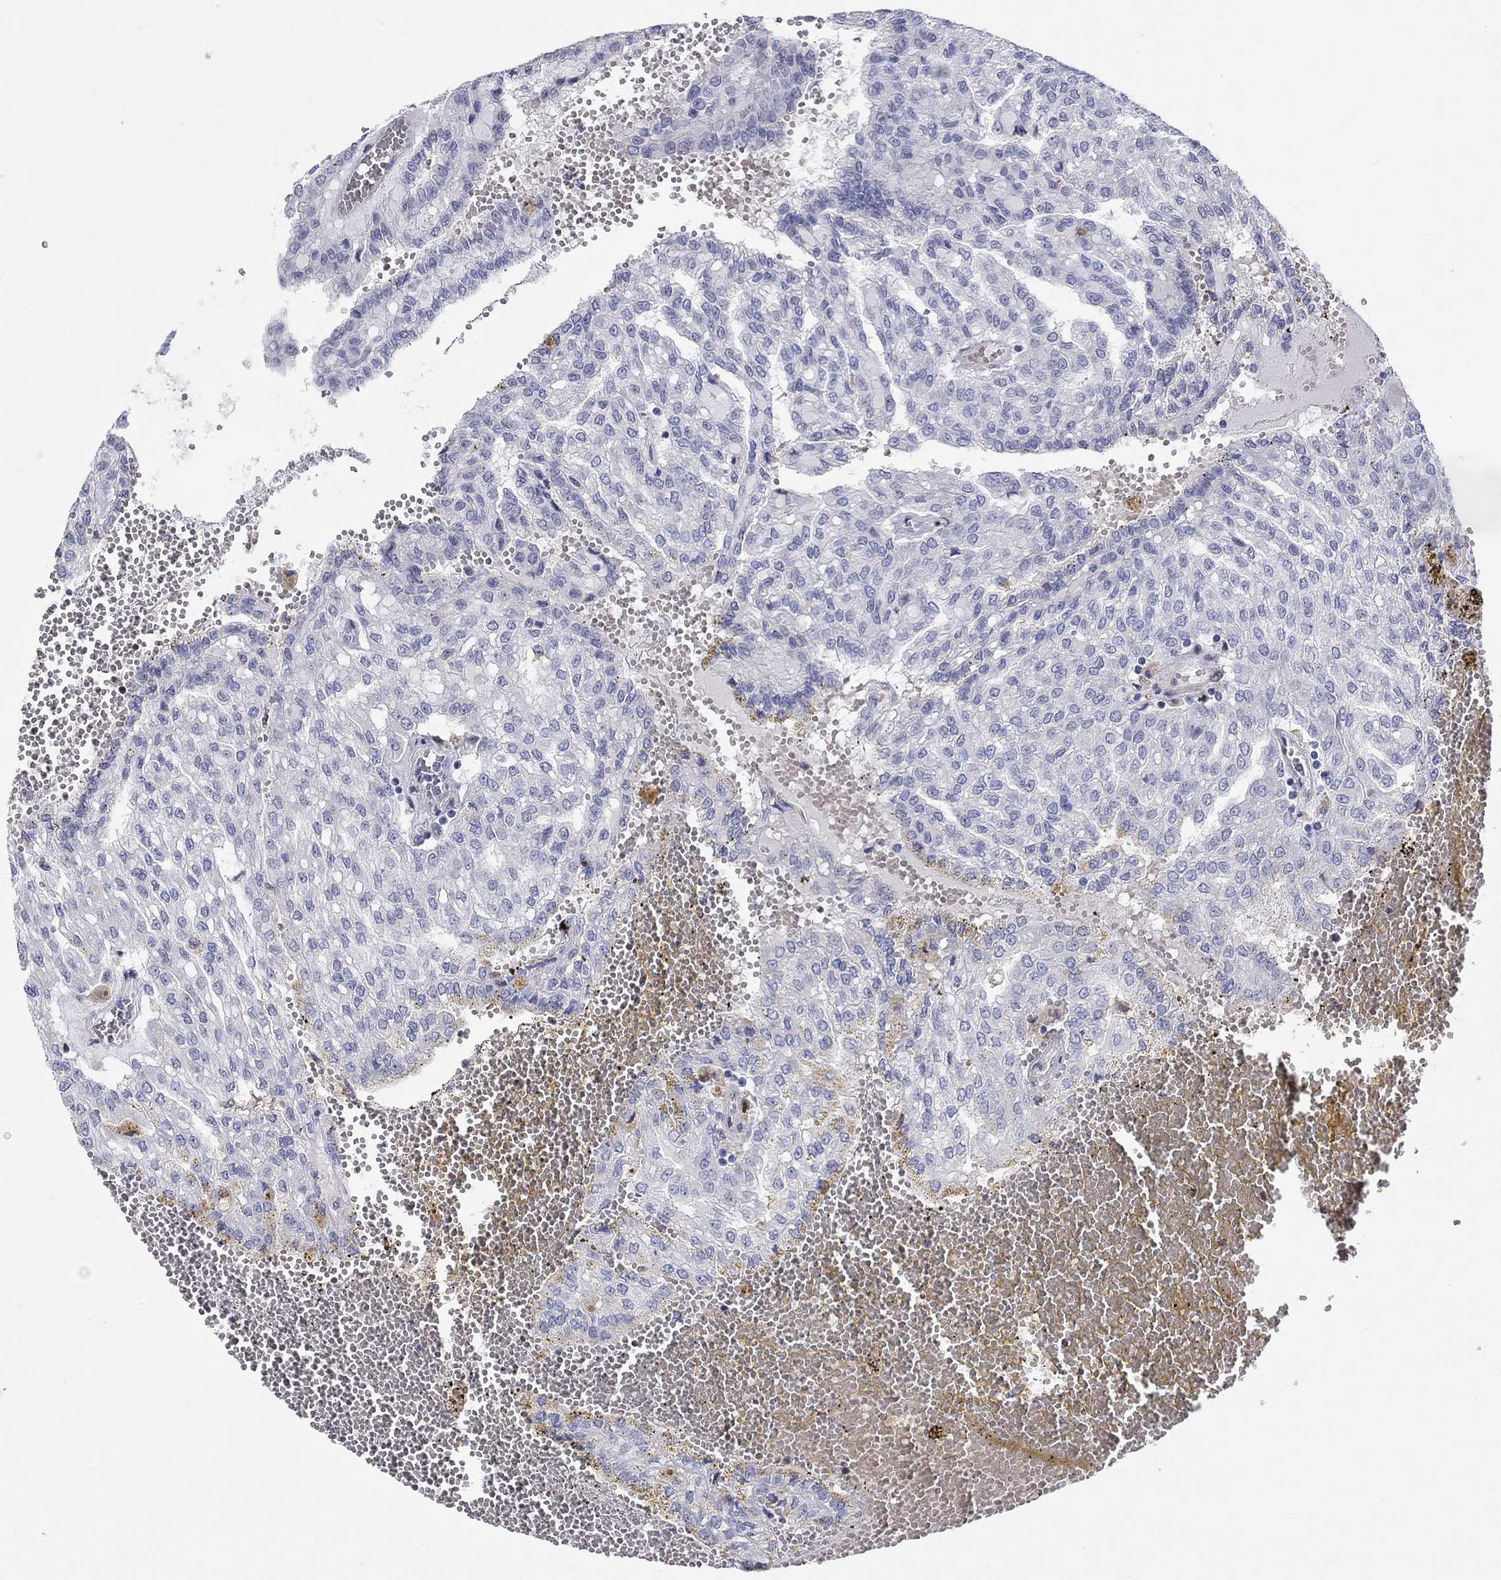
{"staining": {"intensity": "negative", "quantity": "none", "location": "none"}, "tissue": "renal cancer", "cell_type": "Tumor cells", "image_type": "cancer", "snomed": [{"axis": "morphology", "description": "Adenocarcinoma, NOS"}, {"axis": "topography", "description": "Kidney"}], "caption": "A histopathology image of renal cancer (adenocarcinoma) stained for a protein exhibits no brown staining in tumor cells.", "gene": "ARHGAP36", "patient": {"sex": "male", "age": 63}}